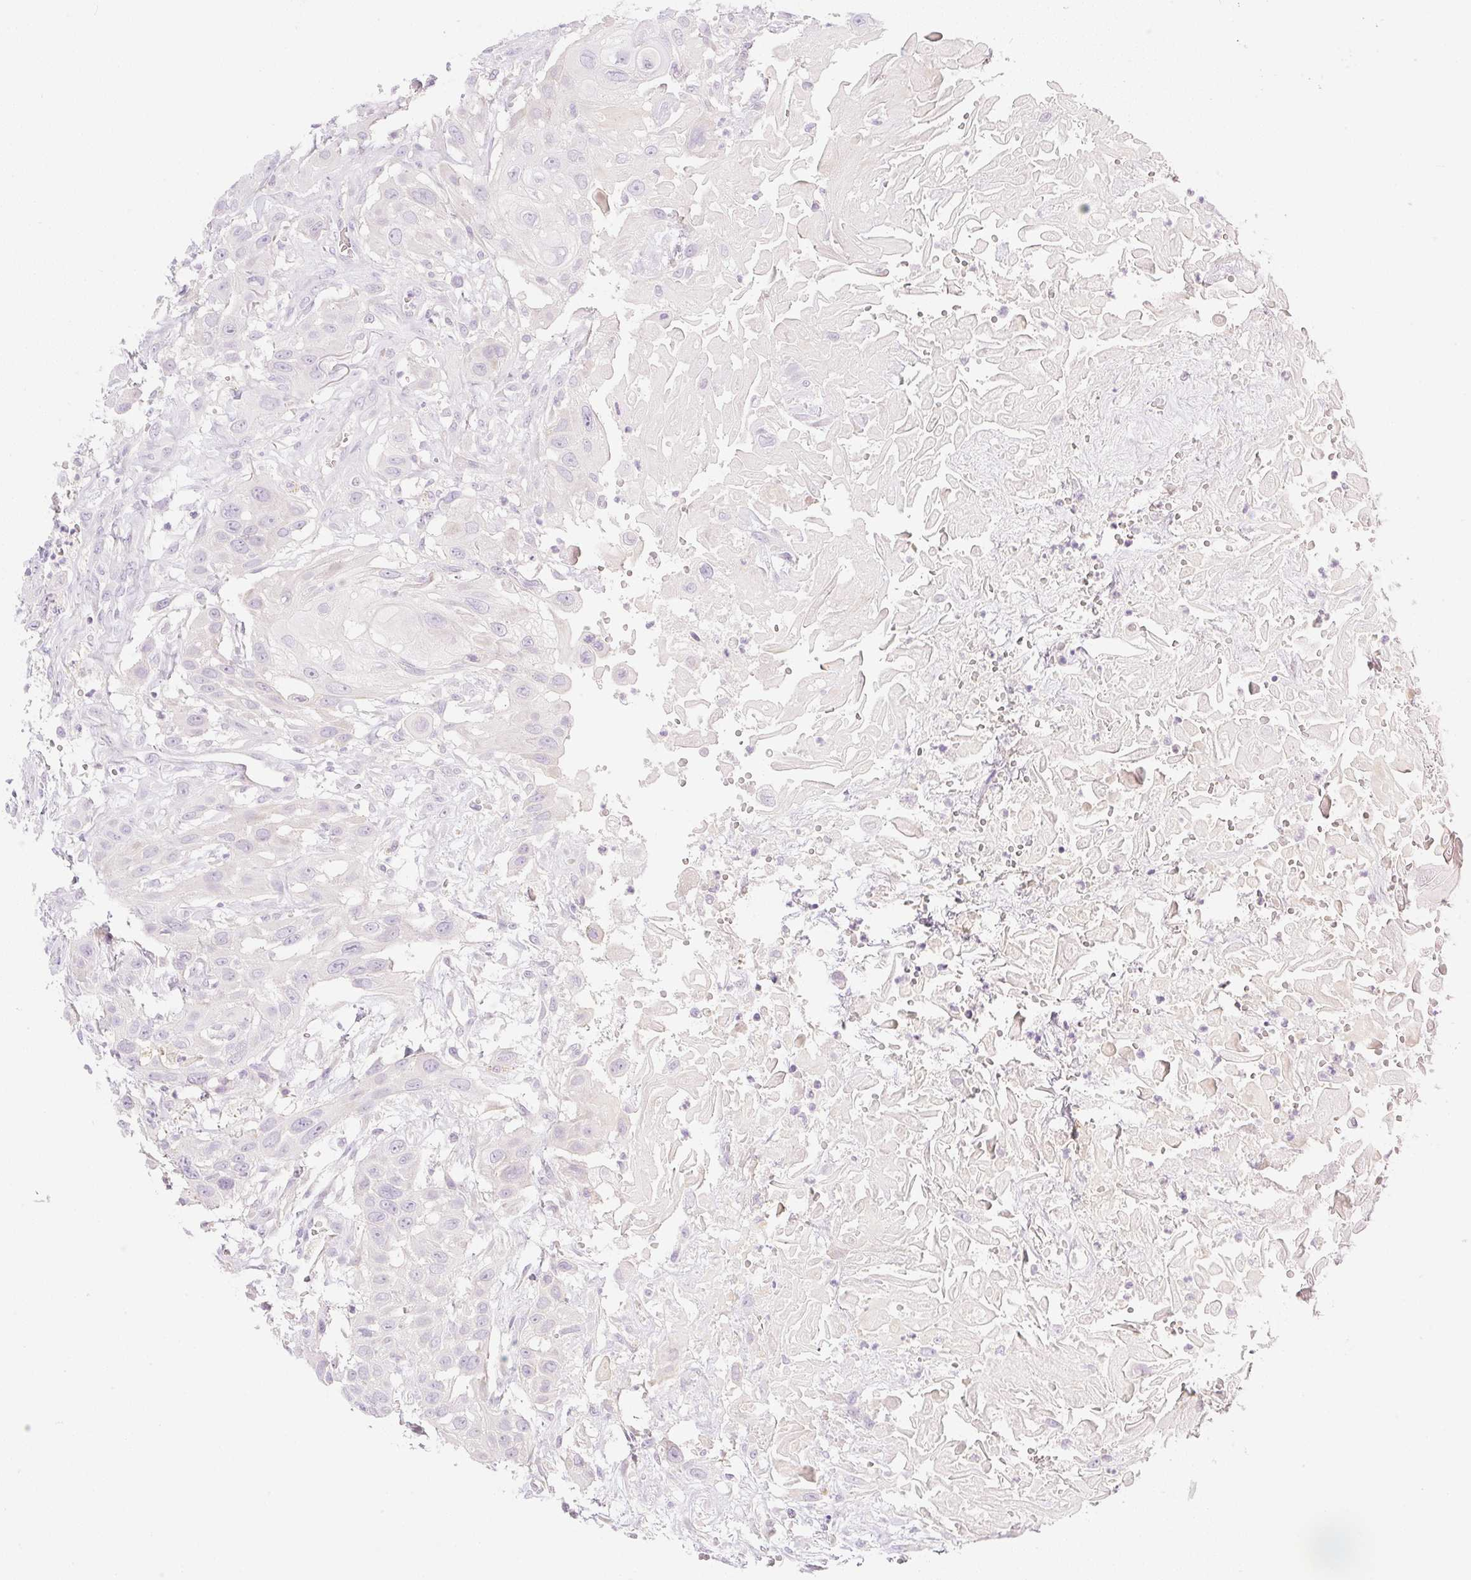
{"staining": {"intensity": "negative", "quantity": "none", "location": "none"}, "tissue": "head and neck cancer", "cell_type": "Tumor cells", "image_type": "cancer", "snomed": [{"axis": "morphology", "description": "Squamous cell carcinoma, NOS"}, {"axis": "topography", "description": "Head-Neck"}], "caption": "An immunohistochemistry (IHC) histopathology image of head and neck cancer is shown. There is no staining in tumor cells of head and neck cancer.", "gene": "MIA2", "patient": {"sex": "male", "age": 81}}